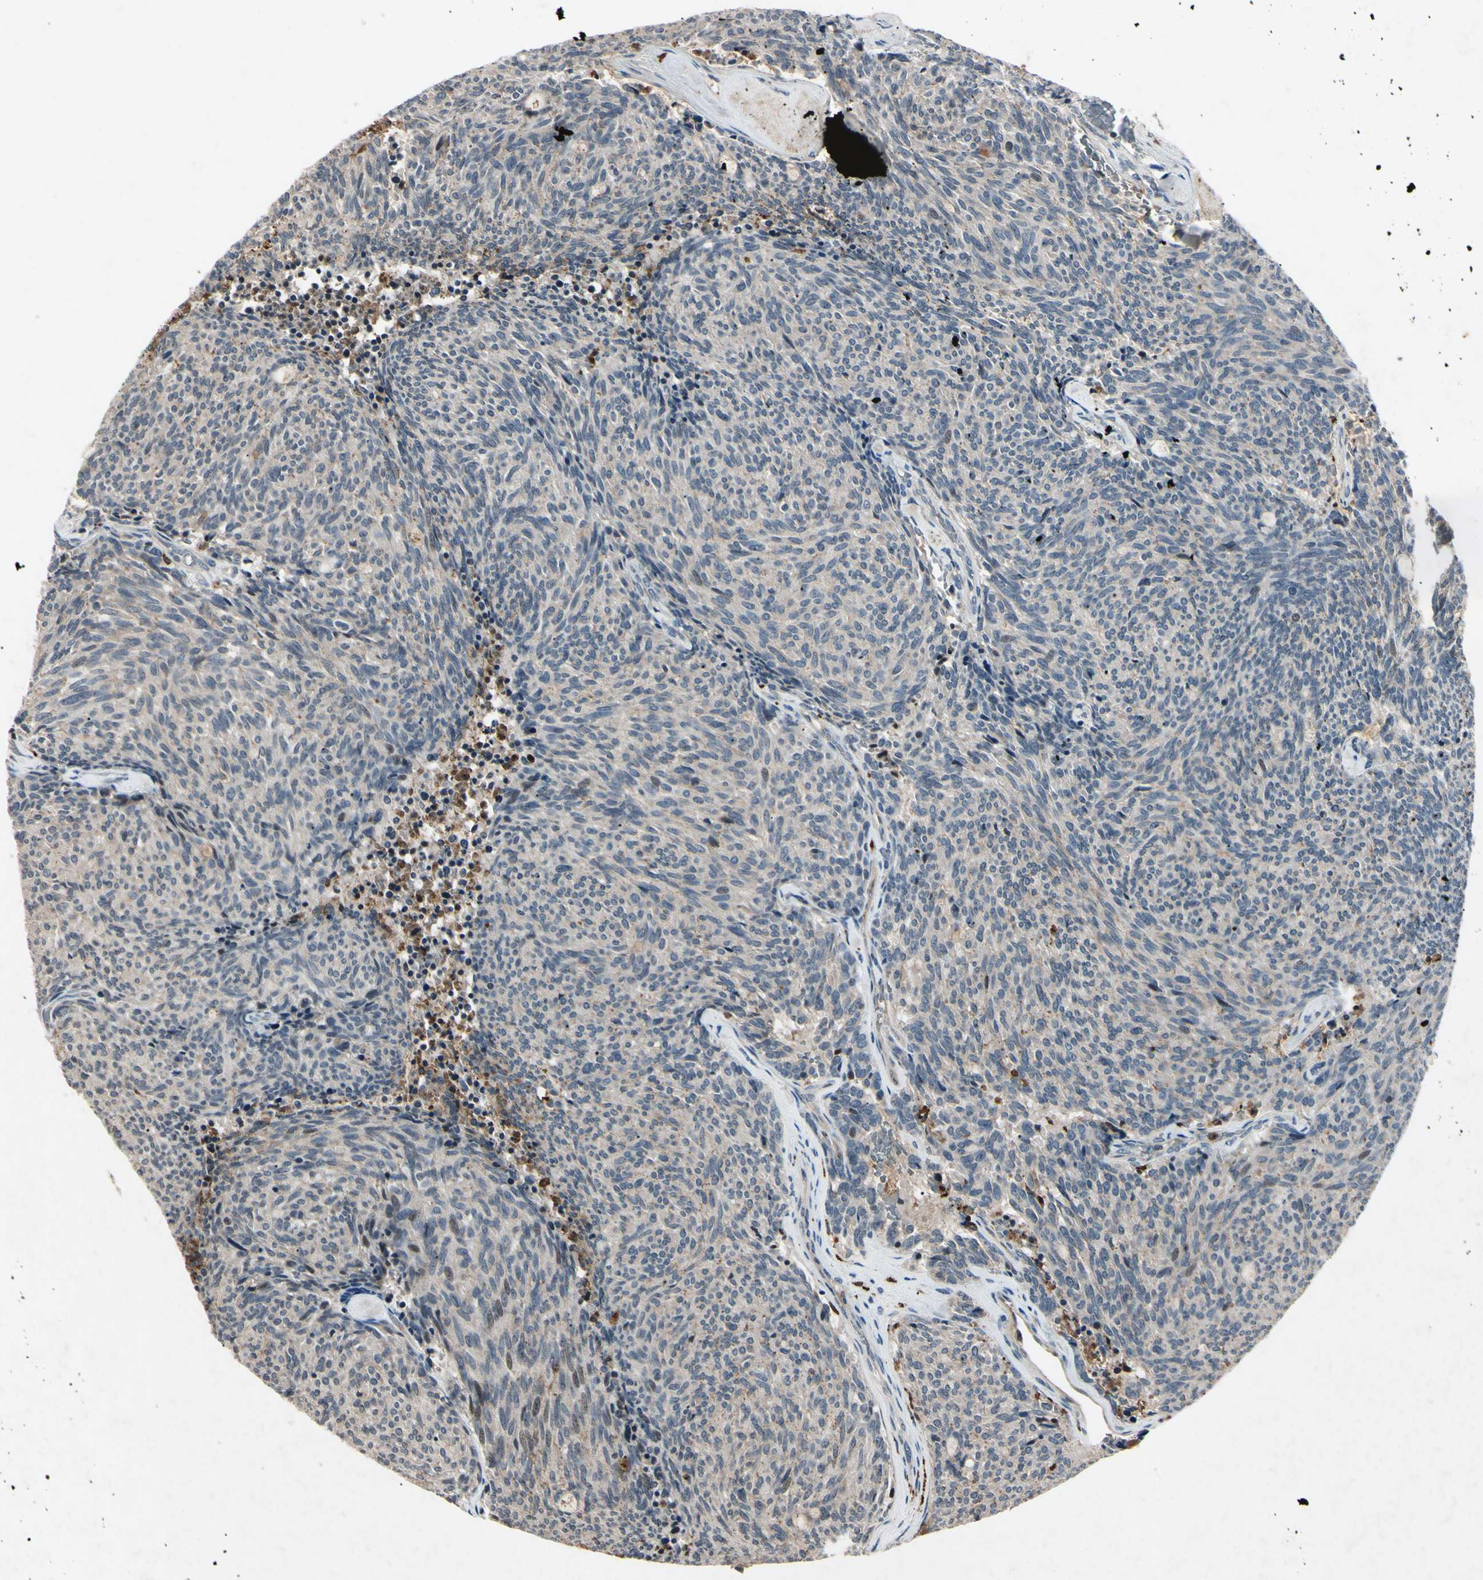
{"staining": {"intensity": "moderate", "quantity": "<25%", "location": "nuclear"}, "tissue": "carcinoid", "cell_type": "Tumor cells", "image_type": "cancer", "snomed": [{"axis": "morphology", "description": "Carcinoid, malignant, NOS"}, {"axis": "topography", "description": "Pancreas"}], "caption": "Malignant carcinoid stained for a protein shows moderate nuclear positivity in tumor cells. The staining was performed using DAB, with brown indicating positive protein expression. Nuclei are stained blue with hematoxylin.", "gene": "AEBP1", "patient": {"sex": "female", "age": 54}}